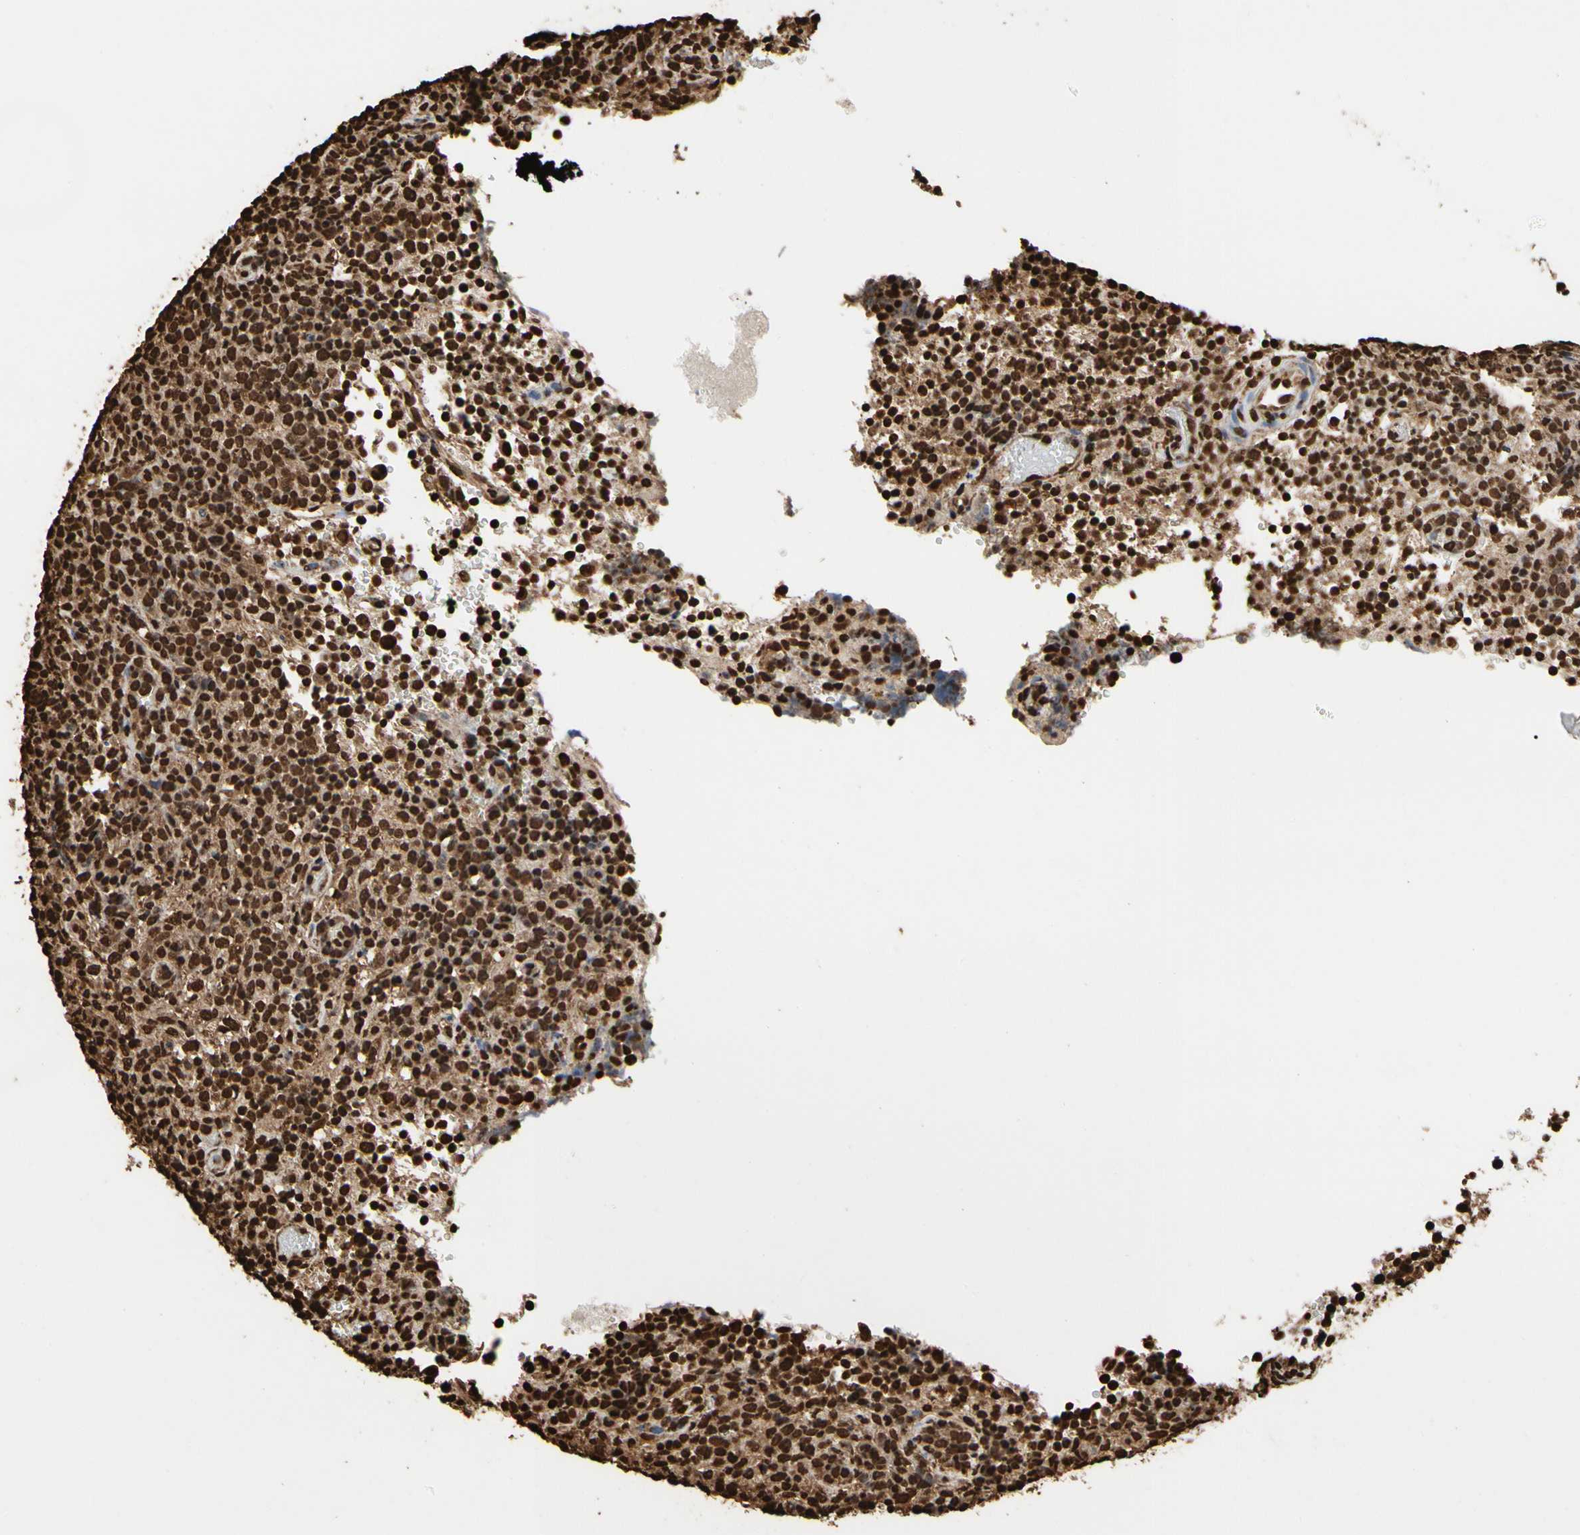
{"staining": {"intensity": "strong", "quantity": ">75%", "location": "cytoplasmic/membranous,nuclear"}, "tissue": "lymphoma", "cell_type": "Tumor cells", "image_type": "cancer", "snomed": [{"axis": "morphology", "description": "Malignant lymphoma, non-Hodgkin's type, High grade"}, {"axis": "topography", "description": "Lymph node"}], "caption": "Immunohistochemical staining of human lymphoma exhibits strong cytoplasmic/membranous and nuclear protein positivity in approximately >75% of tumor cells.", "gene": "HNRNPK", "patient": {"sex": "female", "age": 76}}